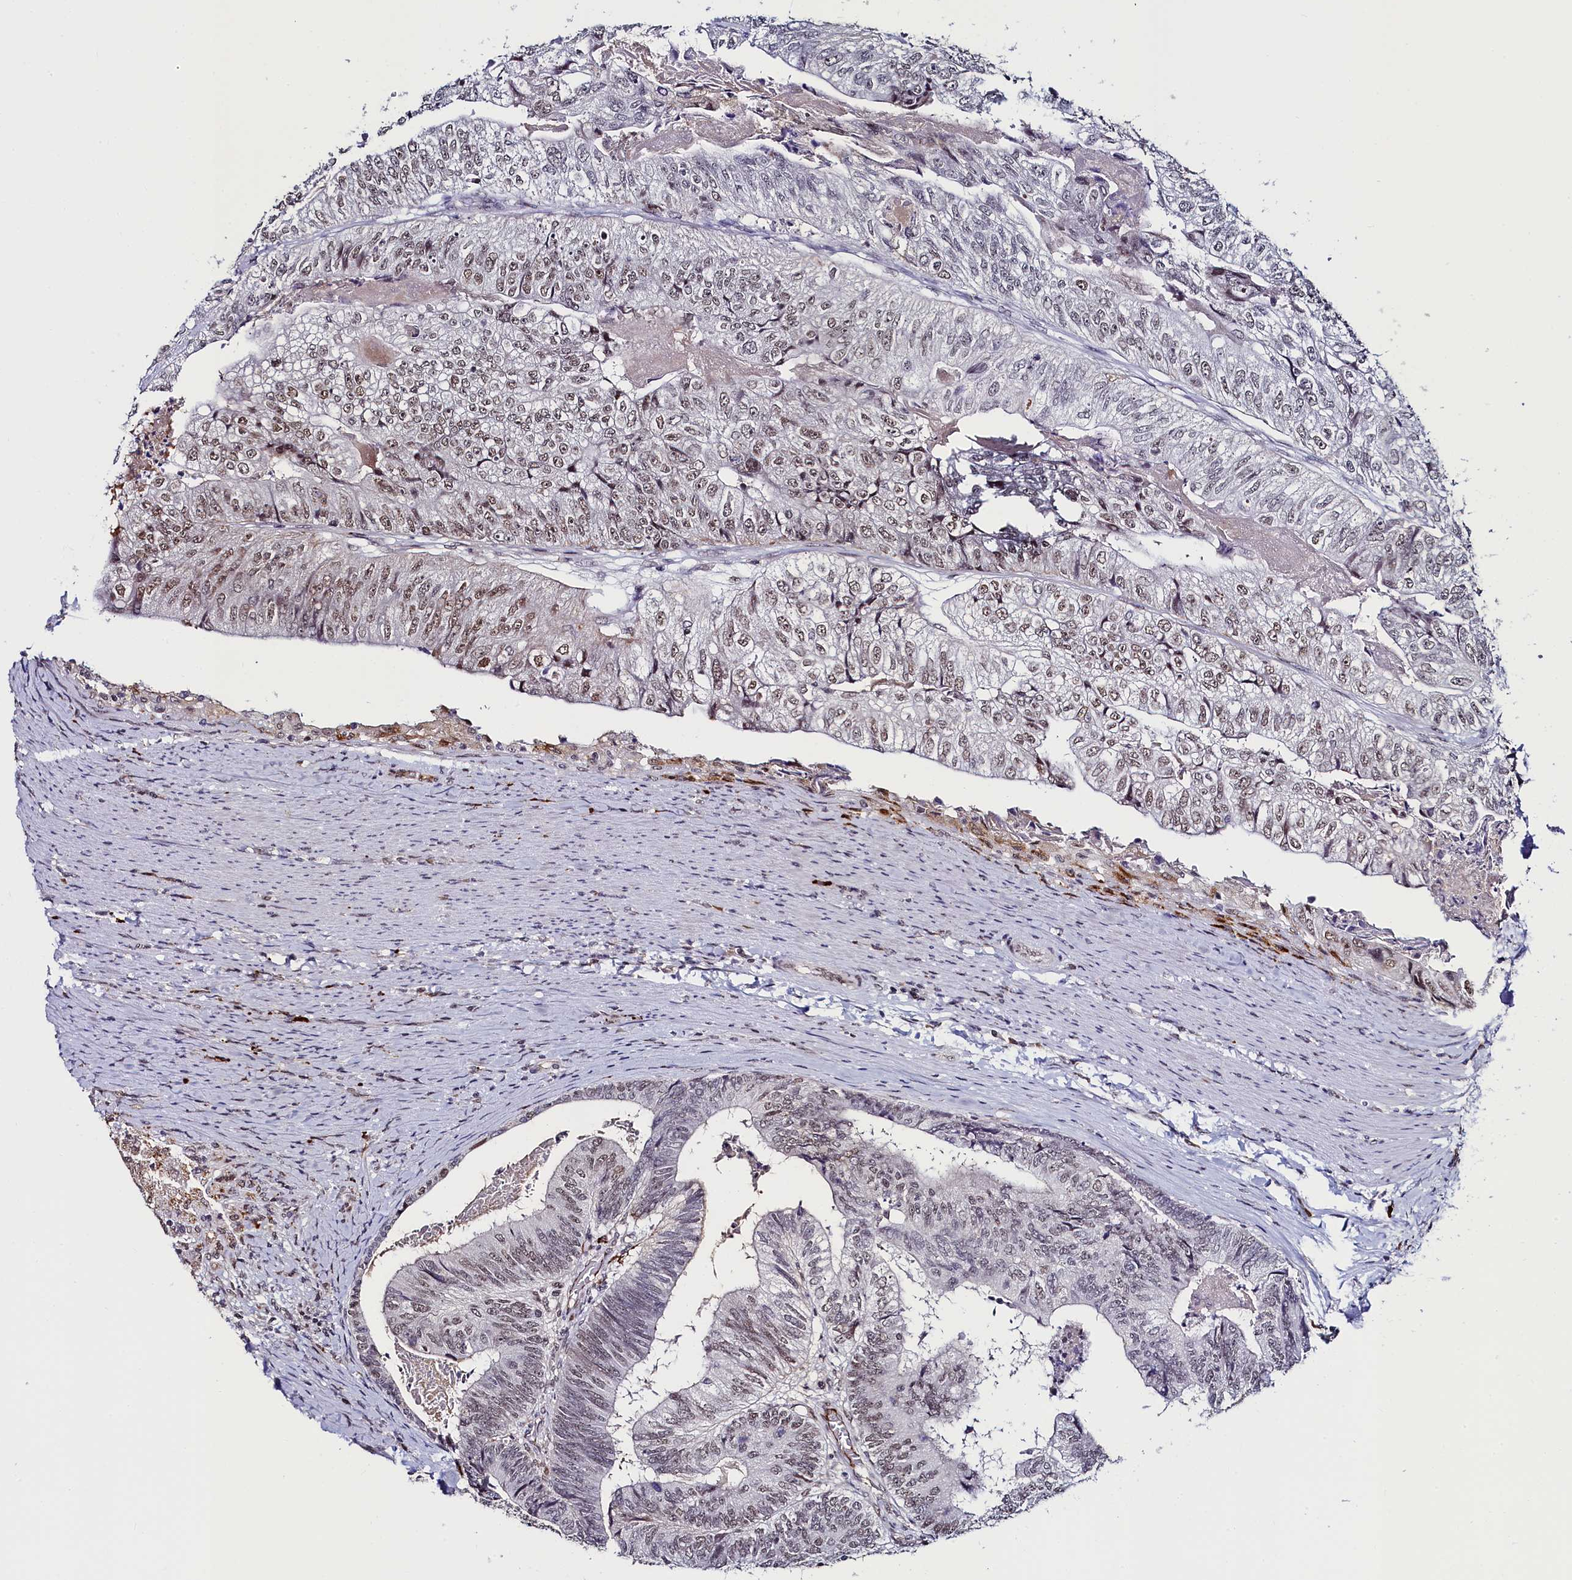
{"staining": {"intensity": "moderate", "quantity": ">75%", "location": "nuclear"}, "tissue": "colorectal cancer", "cell_type": "Tumor cells", "image_type": "cancer", "snomed": [{"axis": "morphology", "description": "Adenocarcinoma, NOS"}, {"axis": "topography", "description": "Colon"}], "caption": "Moderate nuclear protein expression is identified in approximately >75% of tumor cells in colorectal cancer (adenocarcinoma).", "gene": "INTS14", "patient": {"sex": "female", "age": 67}}